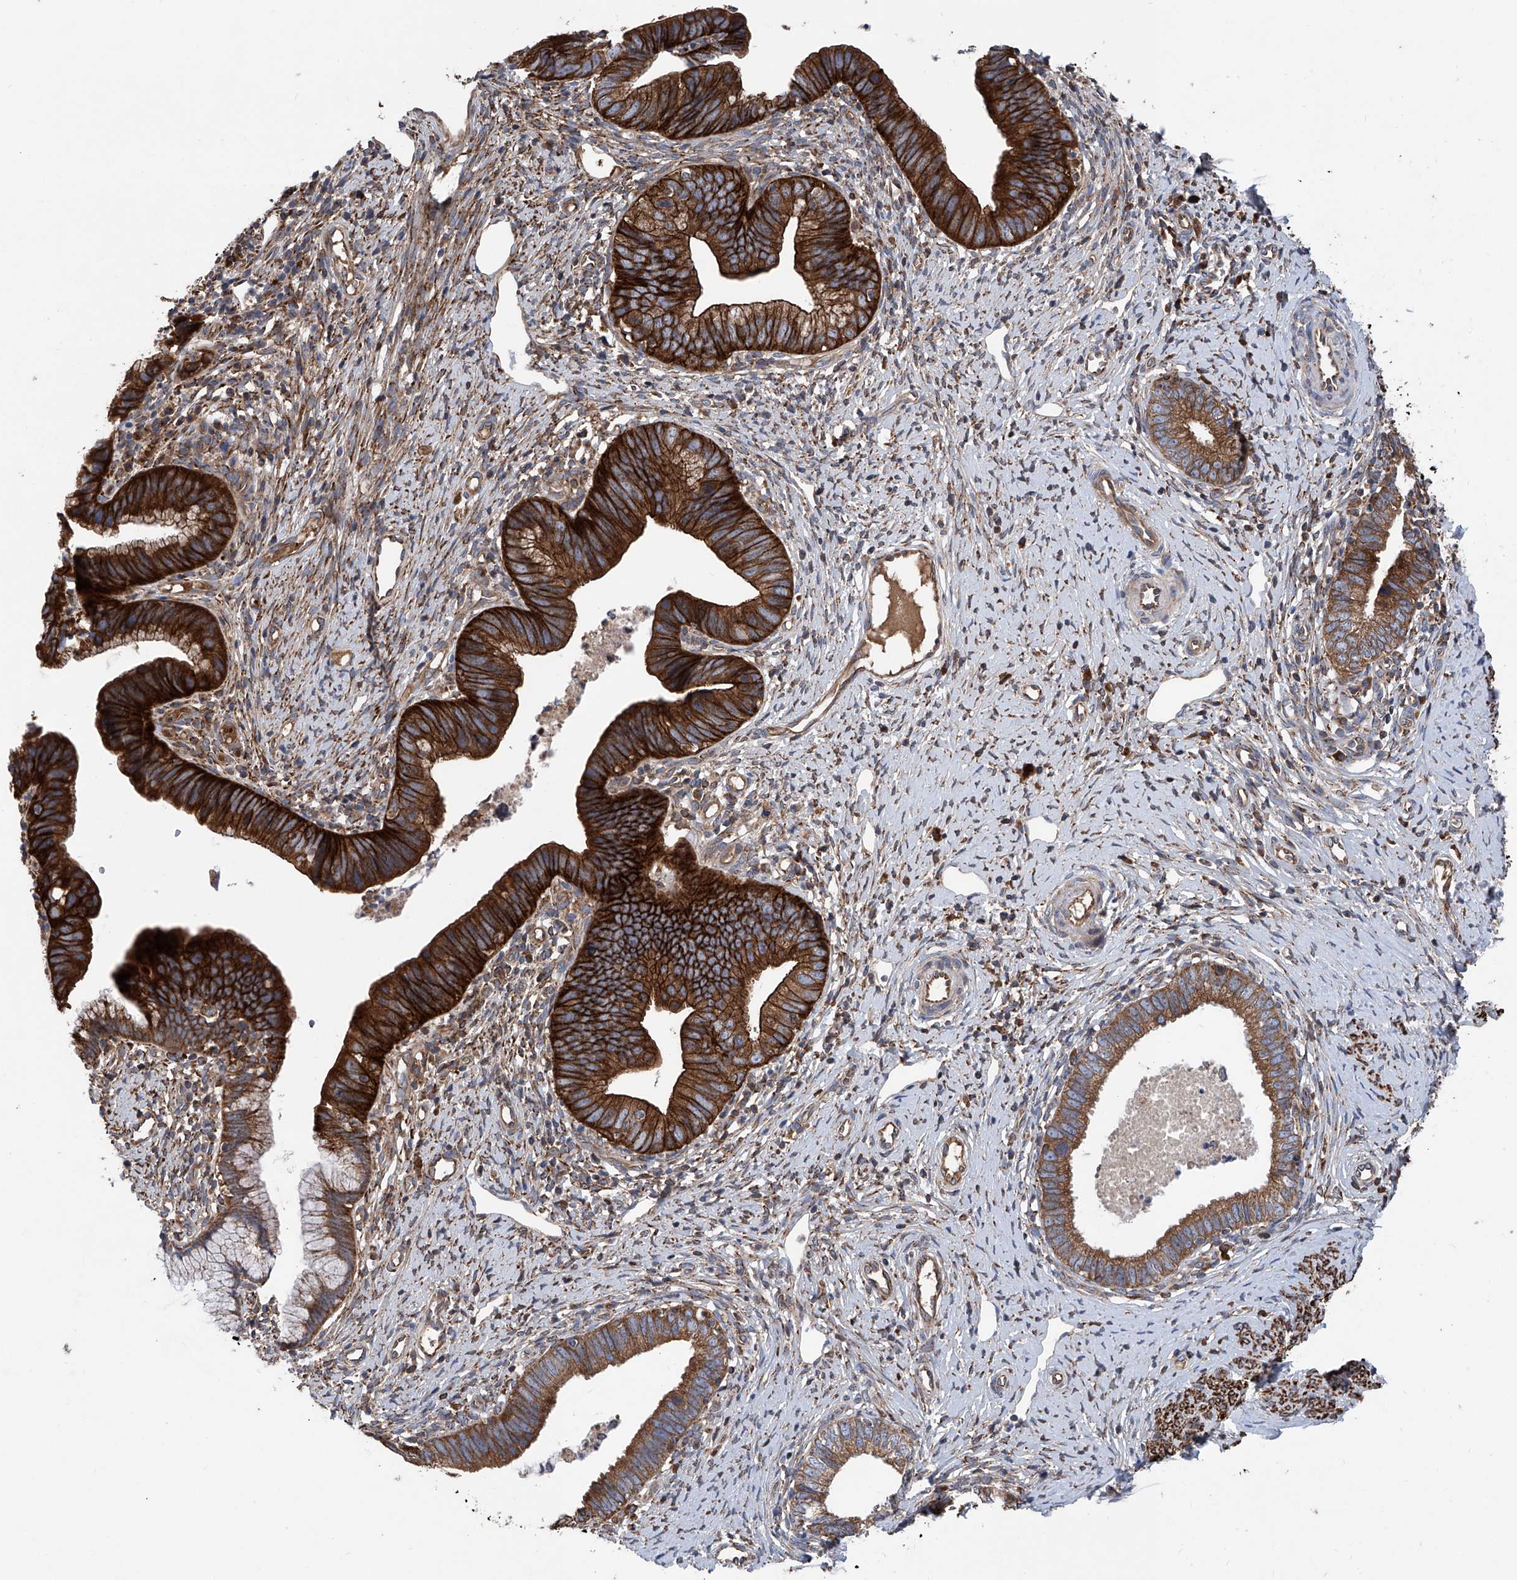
{"staining": {"intensity": "strong", "quantity": ">75%", "location": "cytoplasmic/membranous"}, "tissue": "cervical cancer", "cell_type": "Tumor cells", "image_type": "cancer", "snomed": [{"axis": "morphology", "description": "Adenocarcinoma, NOS"}, {"axis": "topography", "description": "Cervix"}], "caption": "Cervical adenocarcinoma stained with a protein marker demonstrates strong staining in tumor cells.", "gene": "ASCC3", "patient": {"sex": "female", "age": 36}}